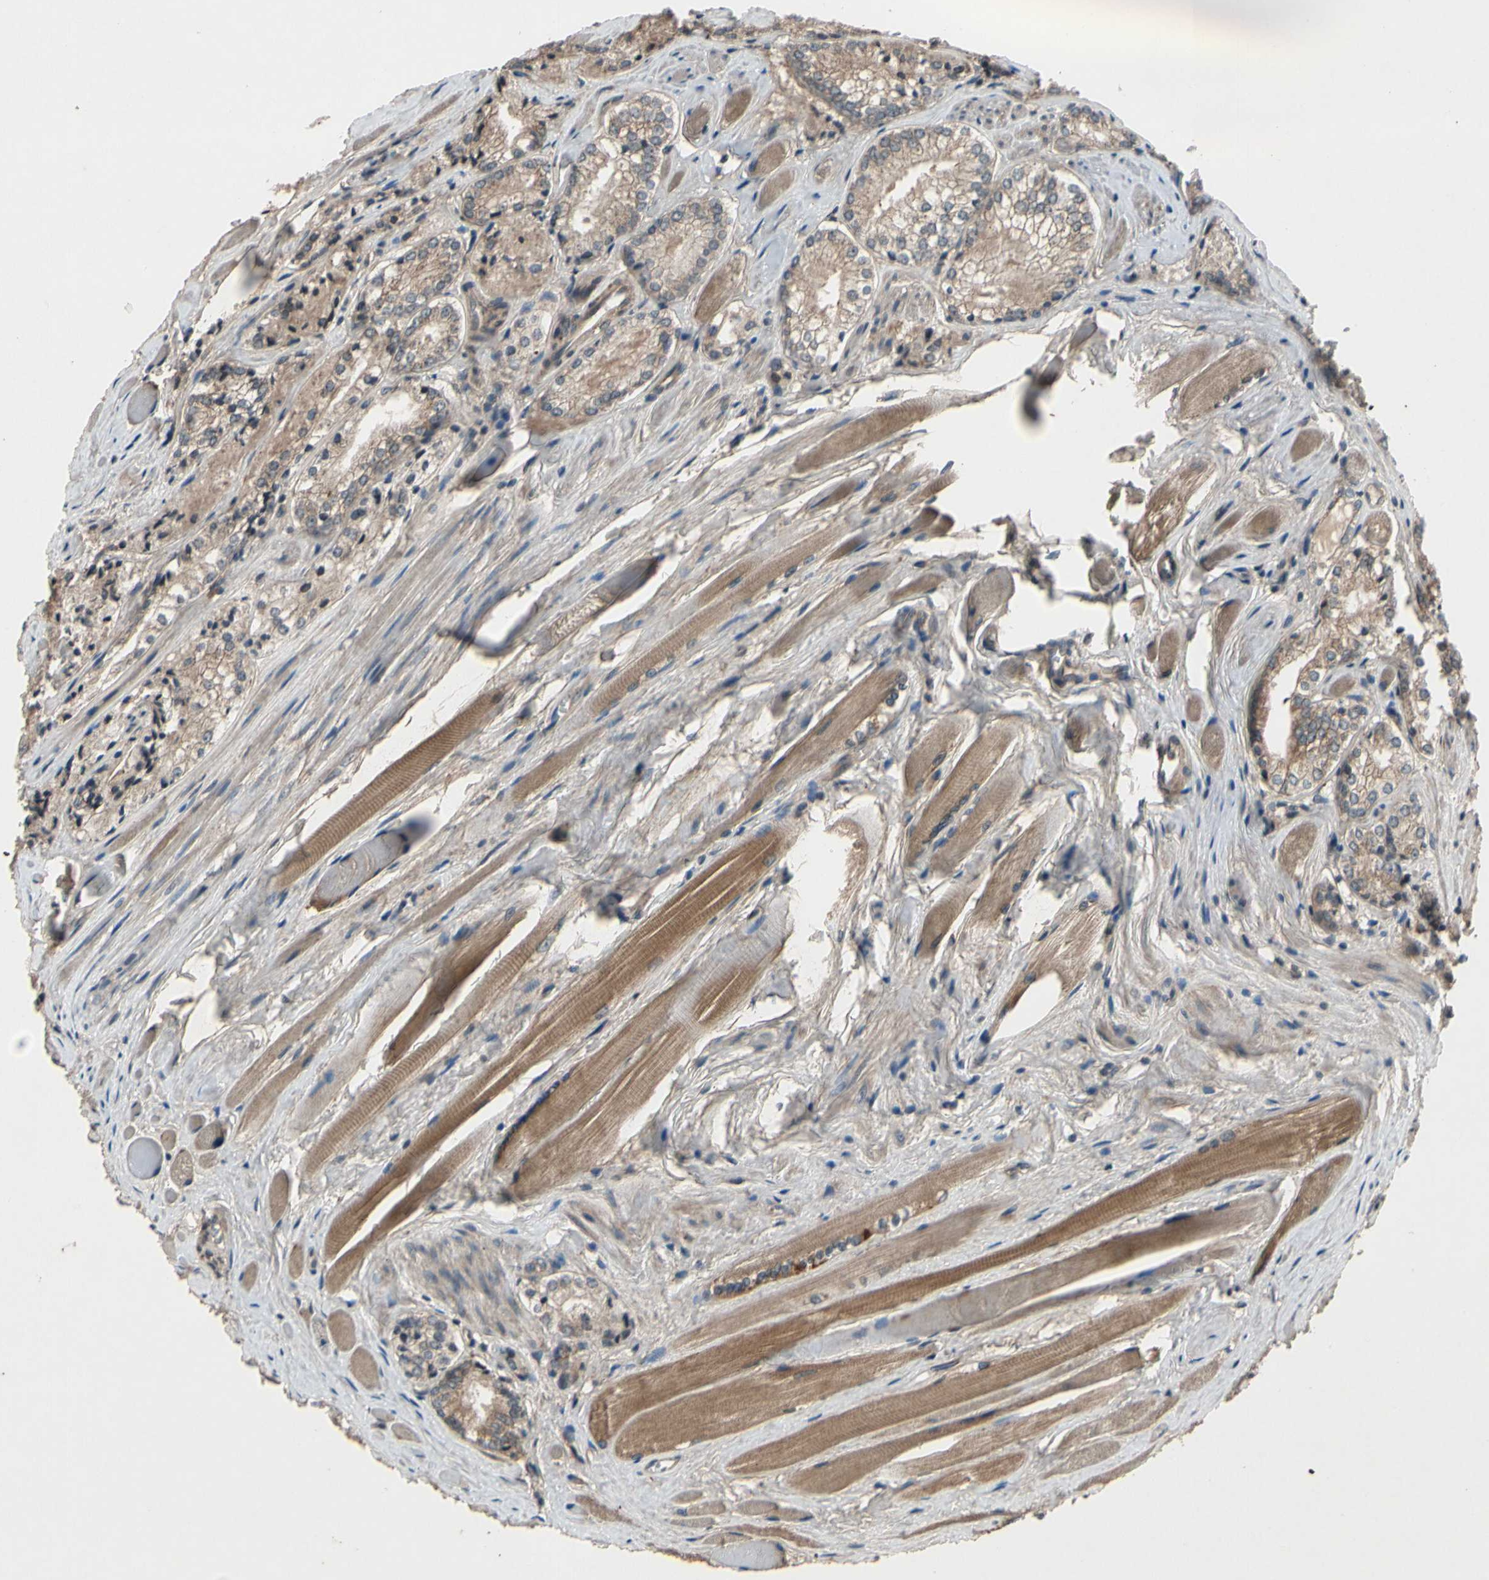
{"staining": {"intensity": "weak", "quantity": ">75%", "location": "cytoplasmic/membranous"}, "tissue": "prostate cancer", "cell_type": "Tumor cells", "image_type": "cancer", "snomed": [{"axis": "morphology", "description": "Adenocarcinoma, Low grade"}, {"axis": "topography", "description": "Prostate"}], "caption": "This histopathology image demonstrates prostate cancer (adenocarcinoma (low-grade)) stained with IHC to label a protein in brown. The cytoplasmic/membranous of tumor cells show weak positivity for the protein. Nuclei are counter-stained blue.", "gene": "MBTPS2", "patient": {"sex": "male", "age": 60}}